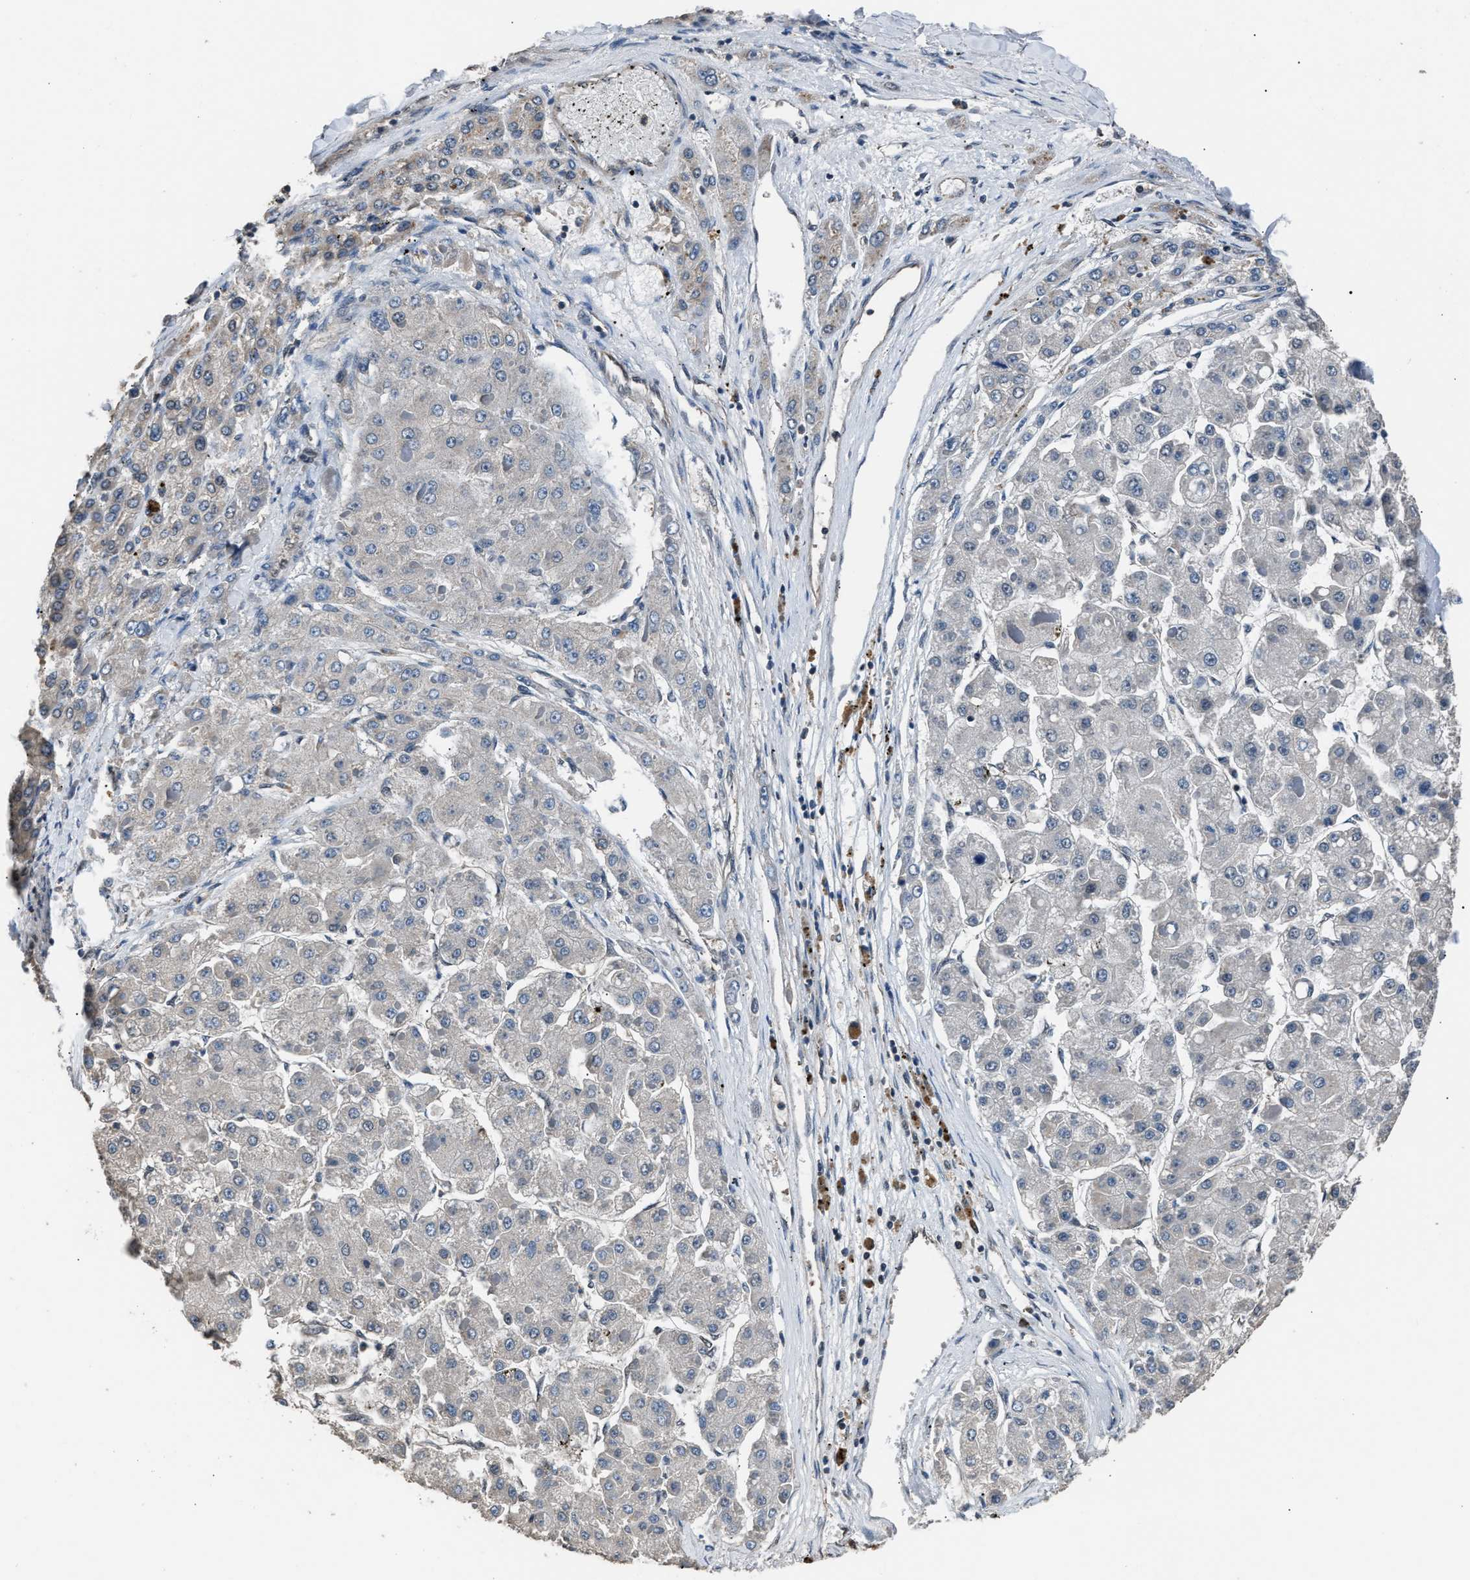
{"staining": {"intensity": "negative", "quantity": "none", "location": "none"}, "tissue": "liver cancer", "cell_type": "Tumor cells", "image_type": "cancer", "snomed": [{"axis": "morphology", "description": "Carcinoma, Hepatocellular, NOS"}, {"axis": "topography", "description": "Liver"}], "caption": "A histopathology image of liver cancer (hepatocellular carcinoma) stained for a protein exhibits no brown staining in tumor cells.", "gene": "DFFA", "patient": {"sex": "female", "age": 73}}